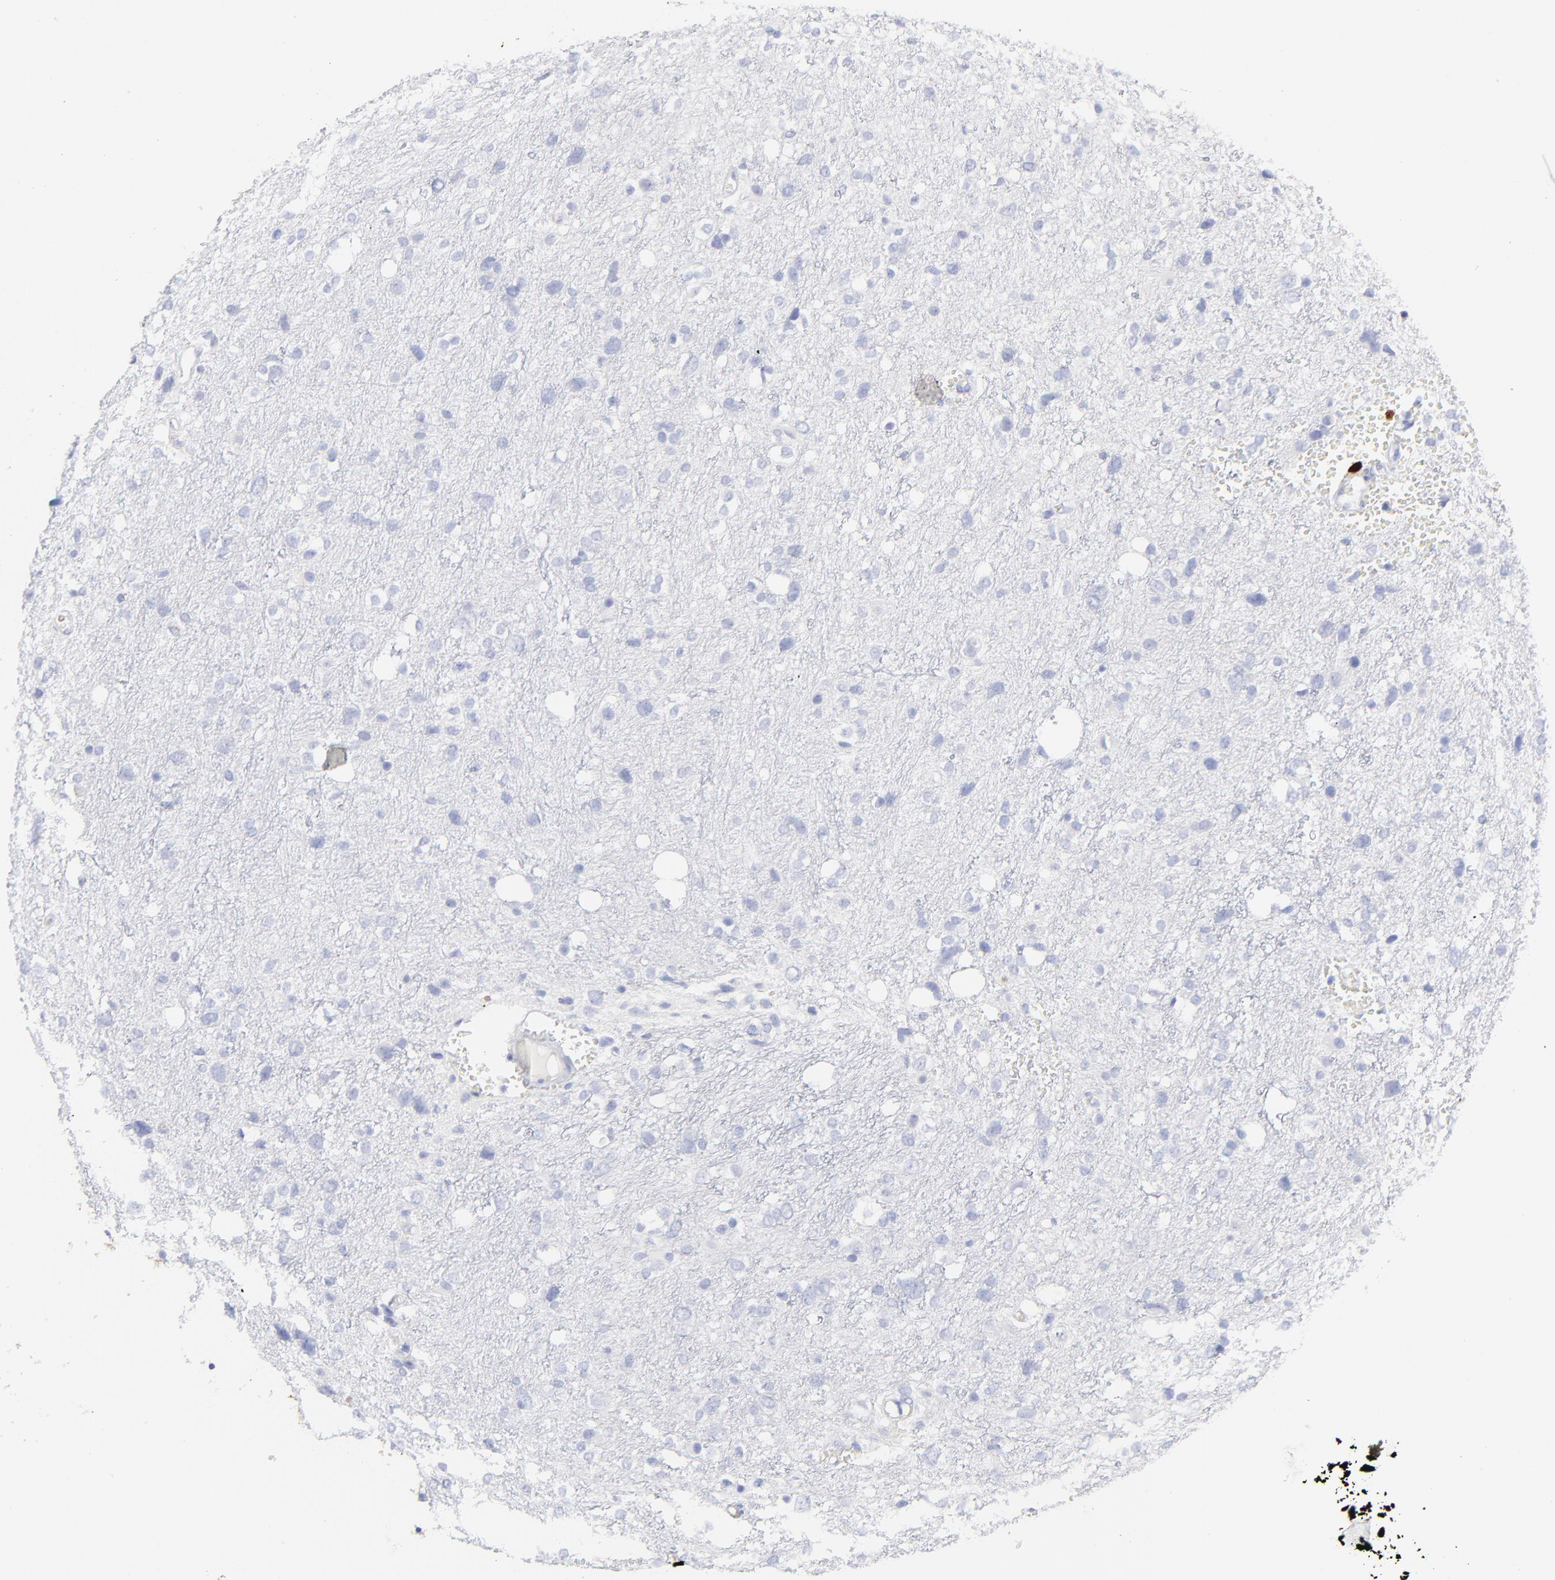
{"staining": {"intensity": "negative", "quantity": "none", "location": "none"}, "tissue": "glioma", "cell_type": "Tumor cells", "image_type": "cancer", "snomed": [{"axis": "morphology", "description": "Glioma, malignant, High grade"}, {"axis": "topography", "description": "Brain"}], "caption": "A photomicrograph of human high-grade glioma (malignant) is negative for staining in tumor cells.", "gene": "S100A12", "patient": {"sex": "female", "age": 59}}